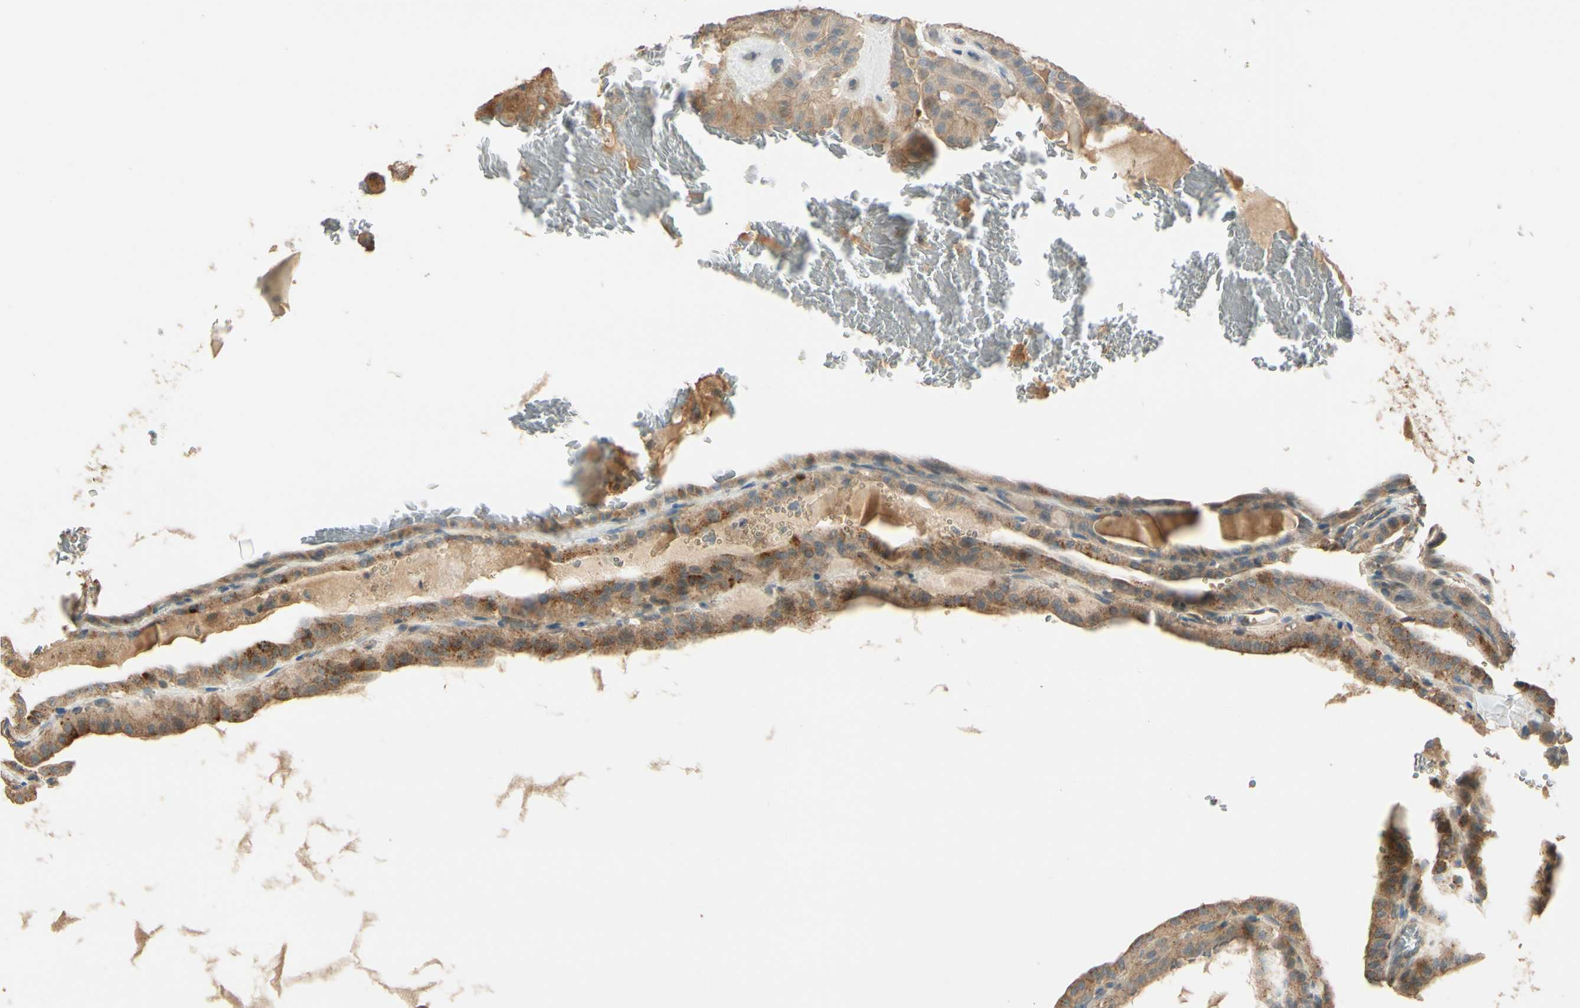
{"staining": {"intensity": "moderate", "quantity": ">75%", "location": "cytoplasmic/membranous"}, "tissue": "thyroid cancer", "cell_type": "Tumor cells", "image_type": "cancer", "snomed": [{"axis": "morphology", "description": "Papillary adenocarcinoma, NOS"}, {"axis": "topography", "description": "Thyroid gland"}], "caption": "There is medium levels of moderate cytoplasmic/membranous positivity in tumor cells of thyroid papillary adenocarcinoma, as demonstrated by immunohistochemical staining (brown color).", "gene": "PLXNA1", "patient": {"sex": "male", "age": 77}}